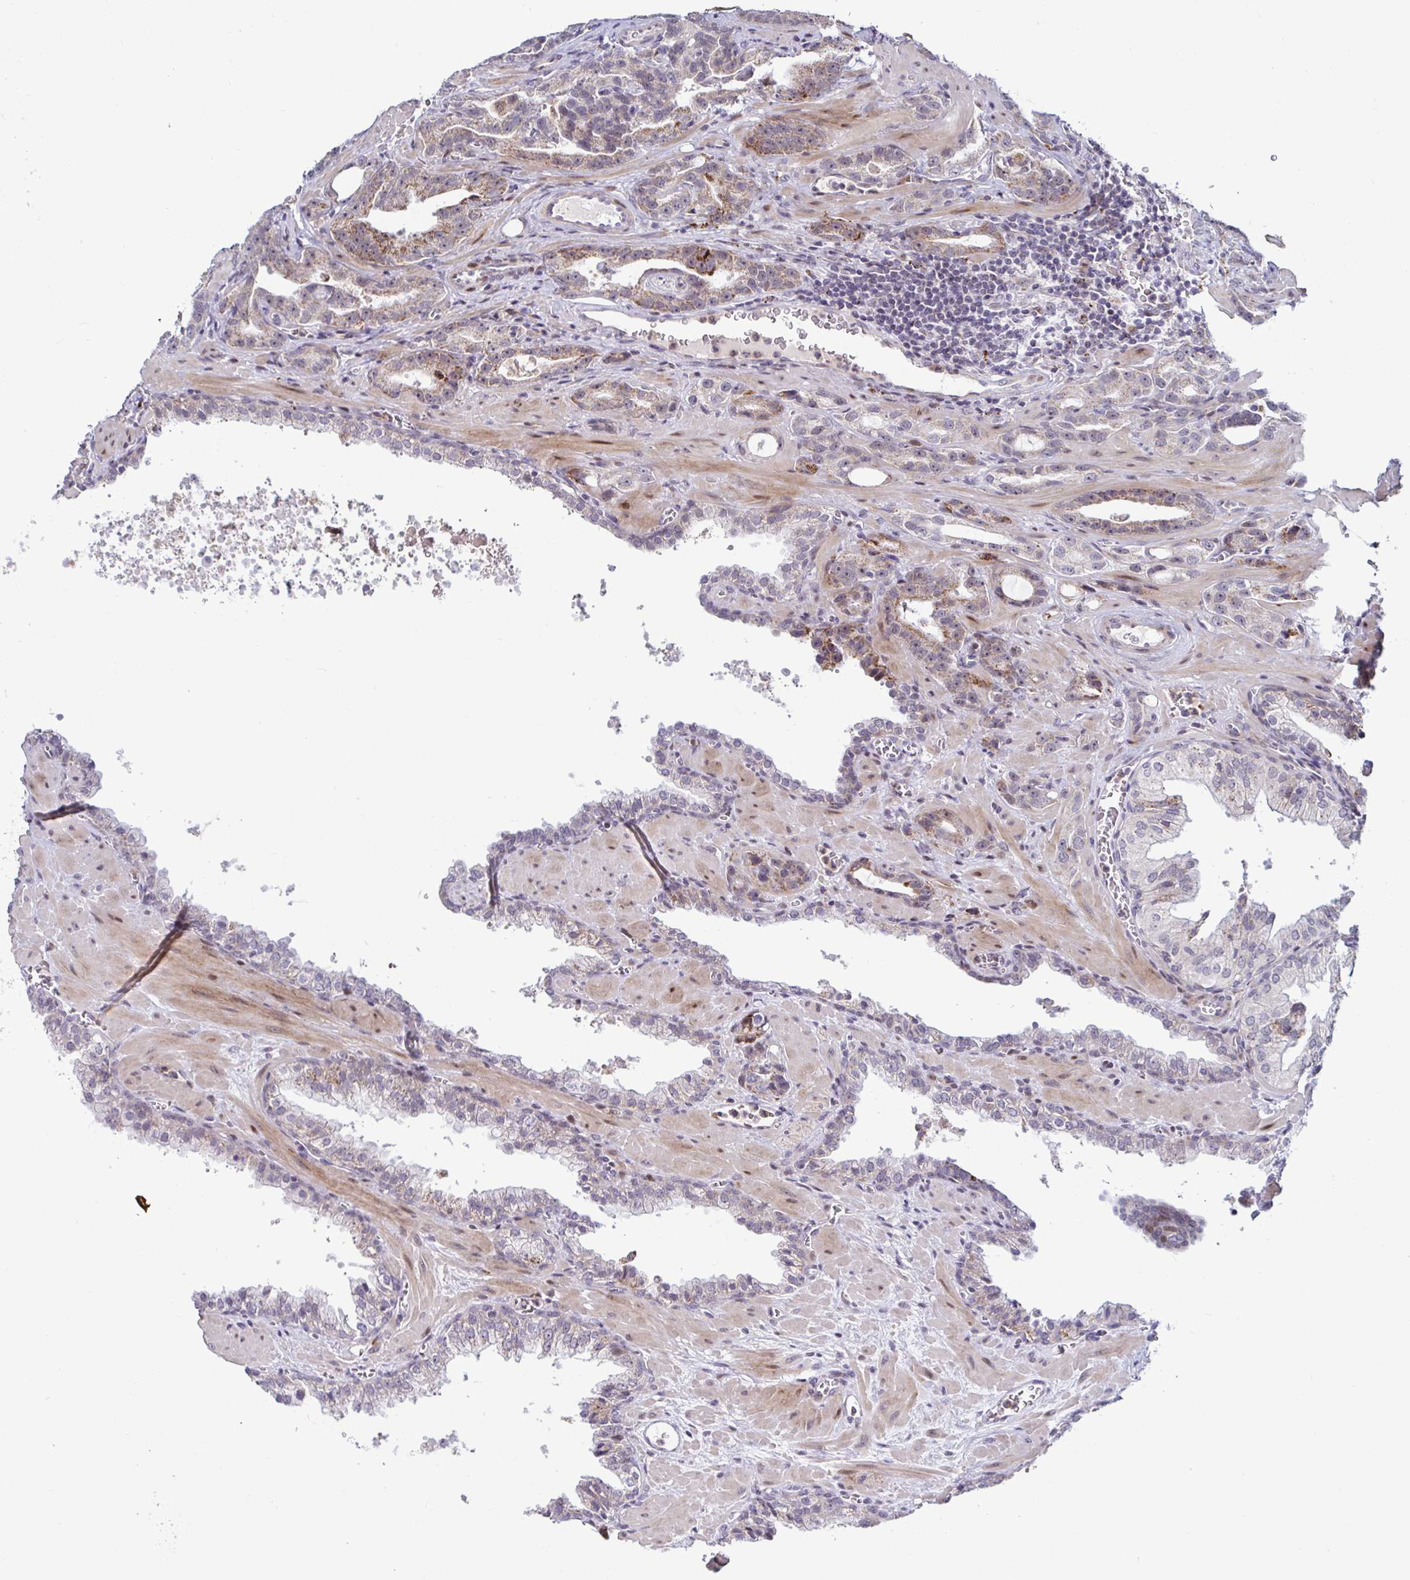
{"staining": {"intensity": "moderate", "quantity": "<25%", "location": "cytoplasmic/membranous"}, "tissue": "prostate cancer", "cell_type": "Tumor cells", "image_type": "cancer", "snomed": [{"axis": "morphology", "description": "Adenocarcinoma, High grade"}, {"axis": "topography", "description": "Prostate"}], "caption": "A brown stain labels moderate cytoplasmic/membranous positivity of a protein in human prostate high-grade adenocarcinoma tumor cells.", "gene": "DZIP1", "patient": {"sex": "male", "age": 65}}